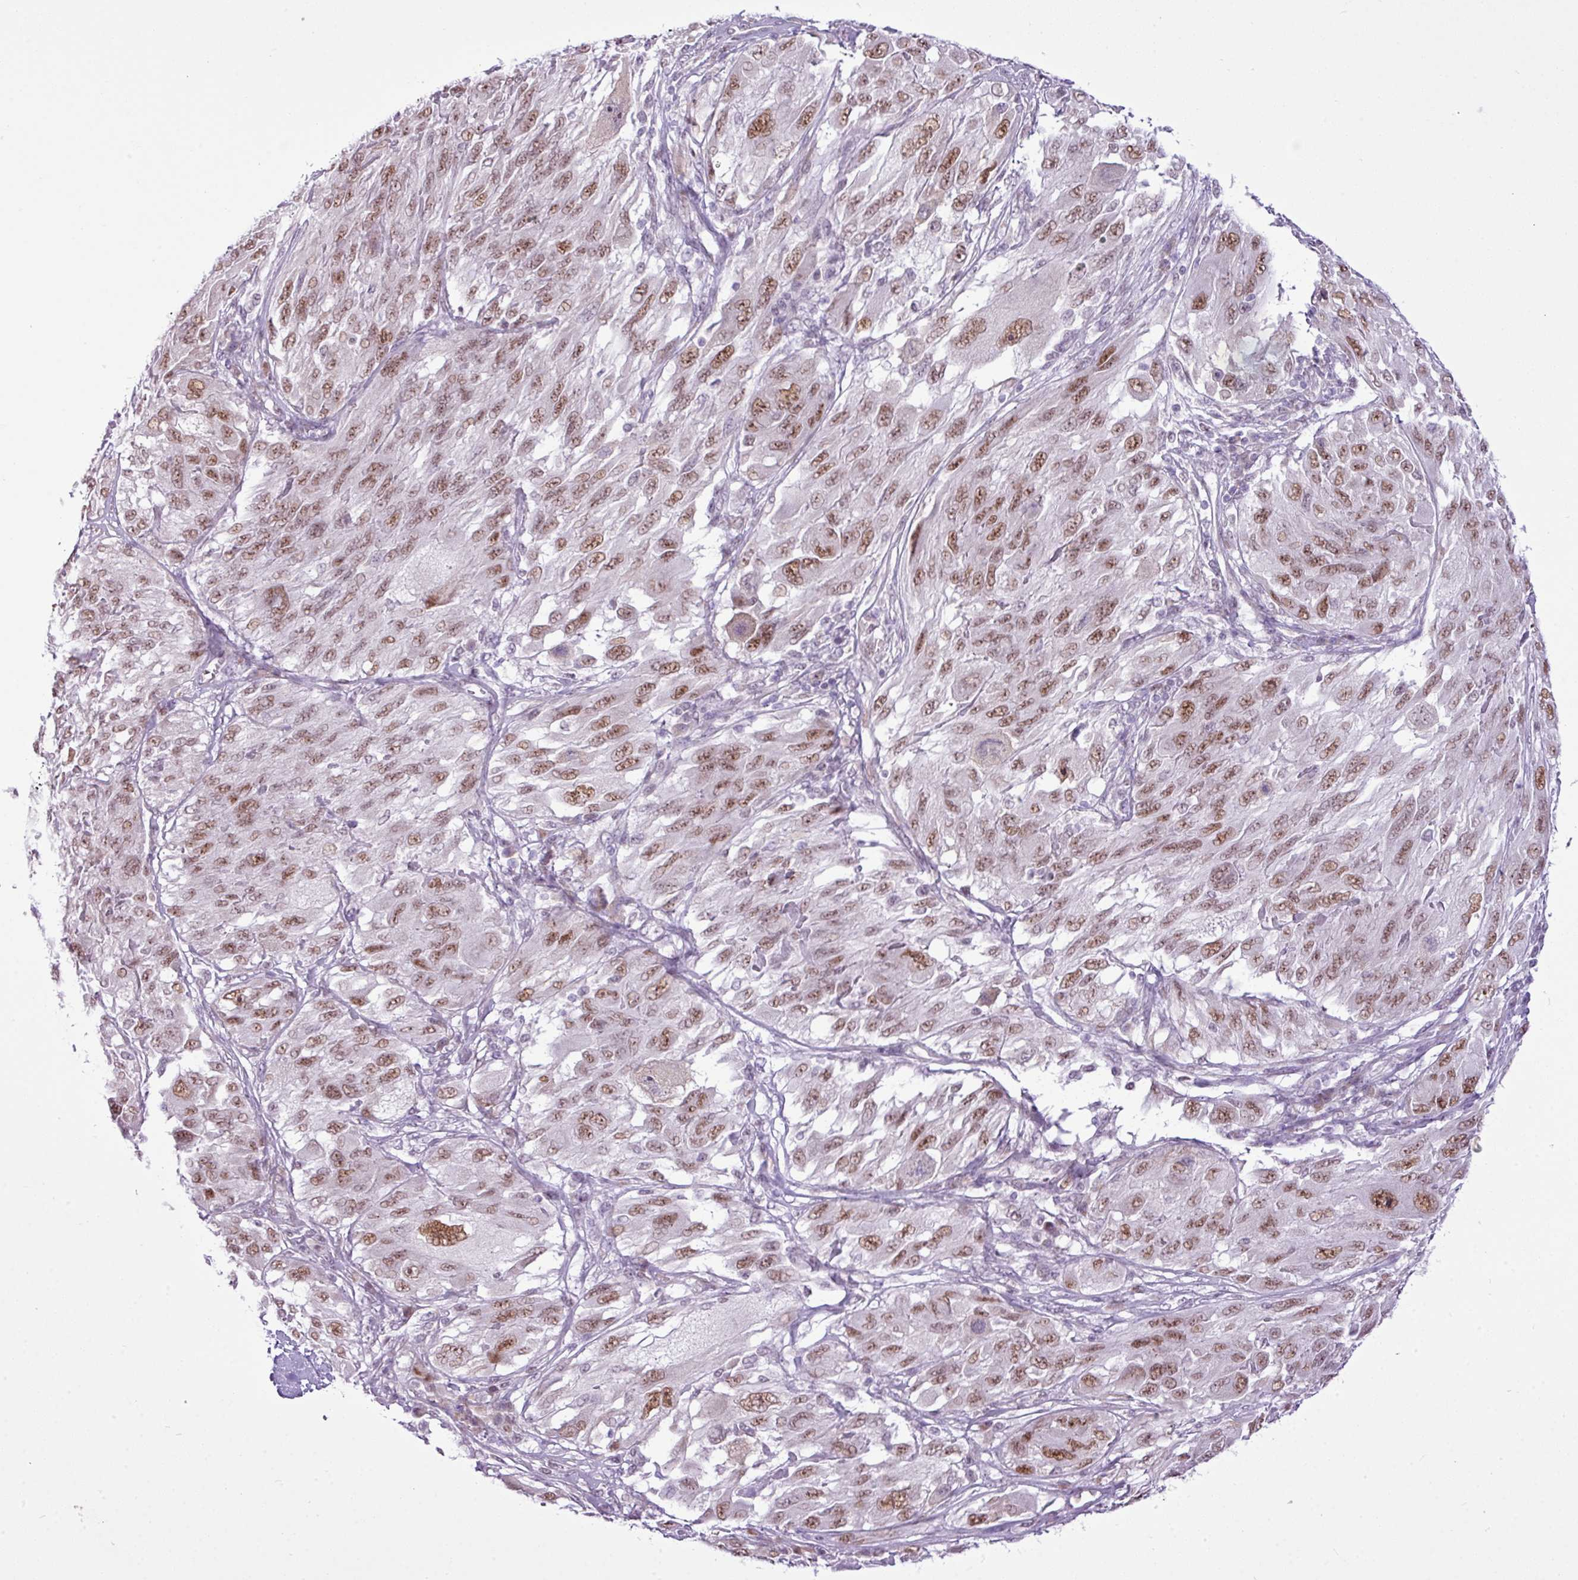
{"staining": {"intensity": "moderate", "quantity": ">75%", "location": "nuclear"}, "tissue": "melanoma", "cell_type": "Tumor cells", "image_type": "cancer", "snomed": [{"axis": "morphology", "description": "Malignant melanoma, NOS"}, {"axis": "topography", "description": "Skin"}], "caption": "Human melanoma stained with a brown dye displays moderate nuclear positive staining in approximately >75% of tumor cells.", "gene": "ELOA2", "patient": {"sex": "female", "age": 91}}